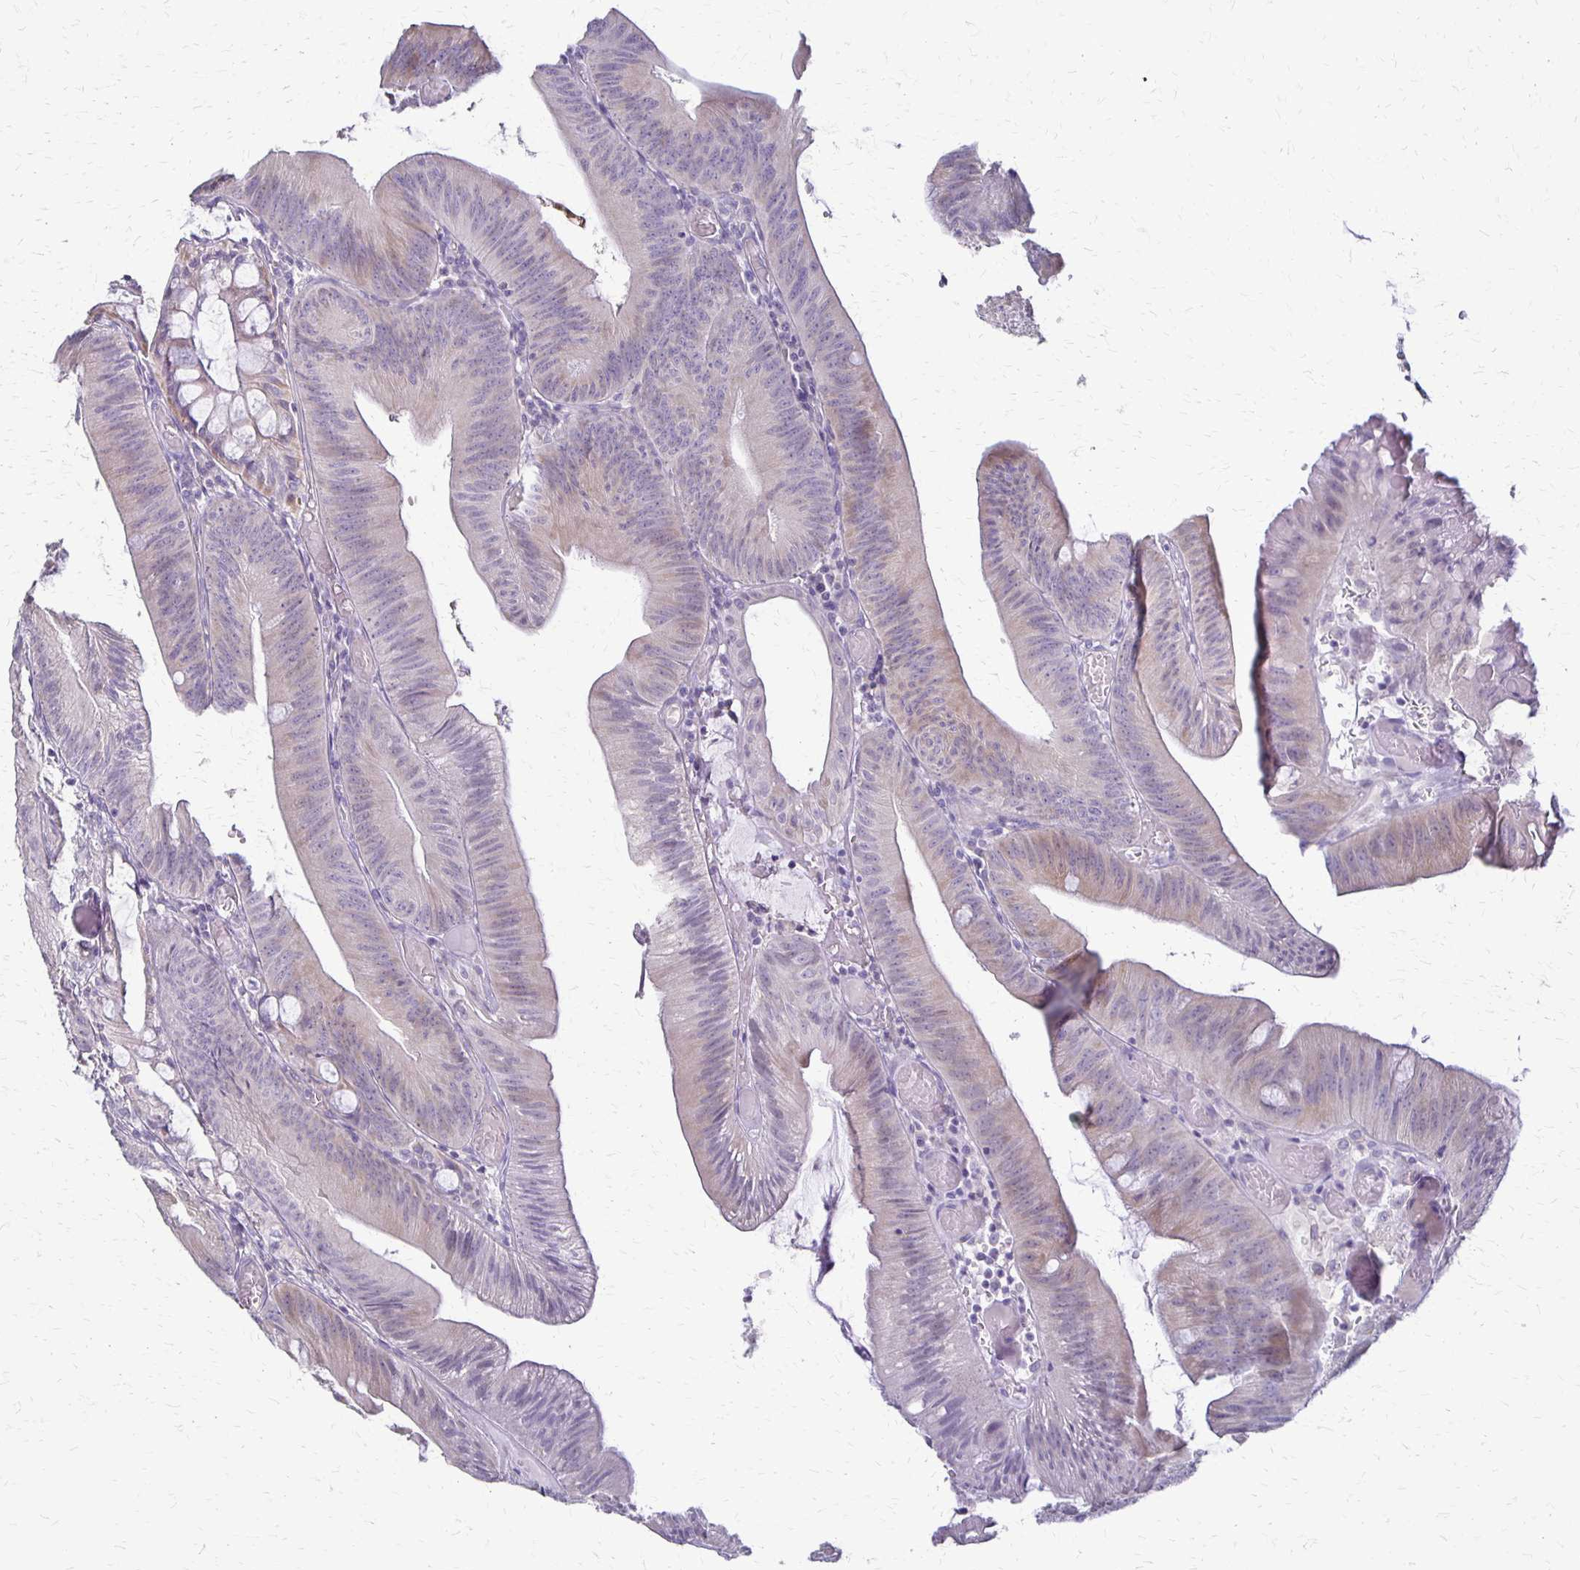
{"staining": {"intensity": "weak", "quantity": "<25%", "location": "cytoplasmic/membranous"}, "tissue": "colorectal cancer", "cell_type": "Tumor cells", "image_type": "cancer", "snomed": [{"axis": "morphology", "description": "Adenocarcinoma, NOS"}, {"axis": "topography", "description": "Colon"}], "caption": "Immunohistochemistry photomicrograph of human colorectal cancer (adenocarcinoma) stained for a protein (brown), which demonstrates no staining in tumor cells.", "gene": "RHOC", "patient": {"sex": "male", "age": 84}}